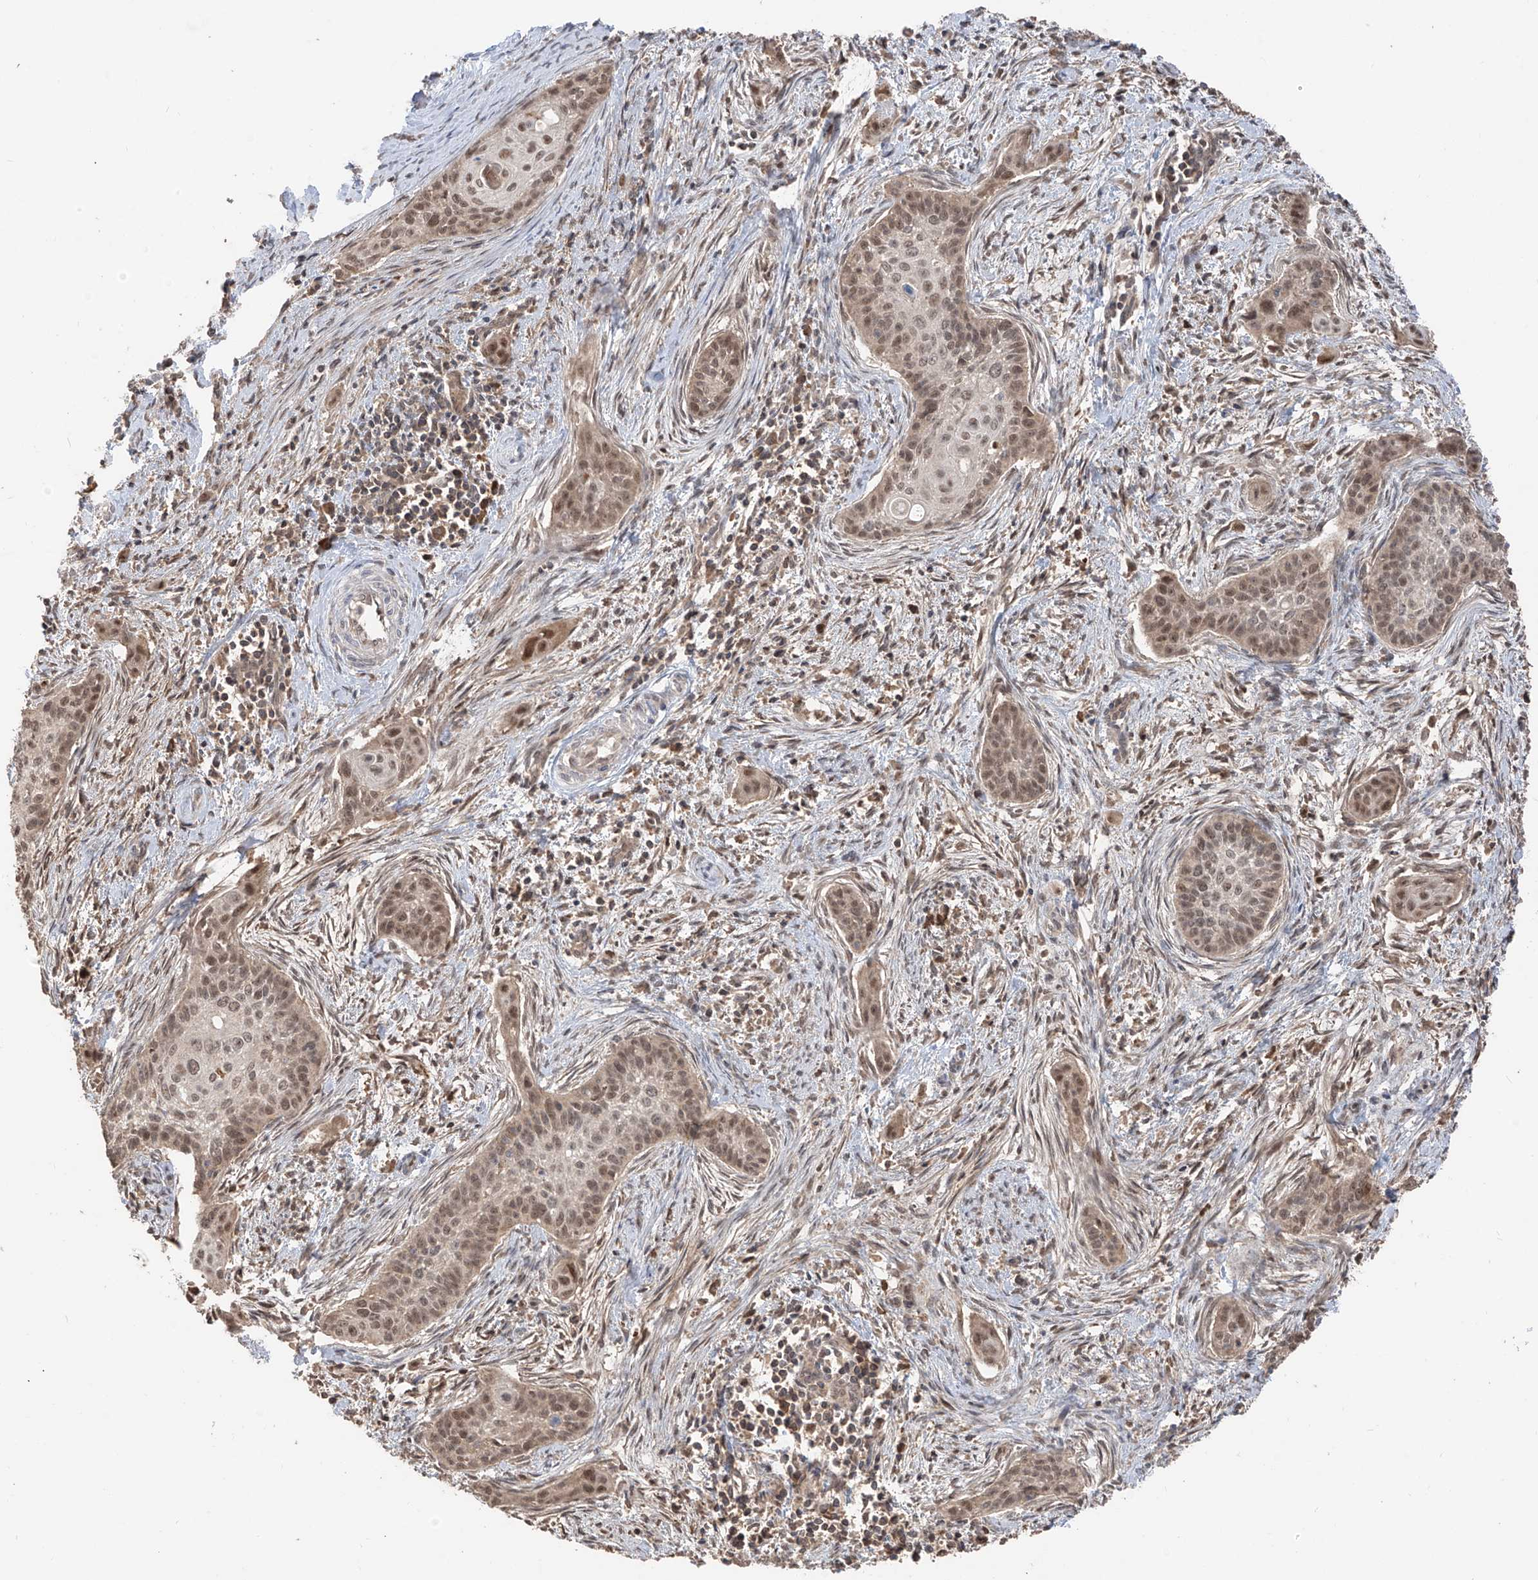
{"staining": {"intensity": "moderate", "quantity": "25%-75%", "location": "nuclear"}, "tissue": "cervical cancer", "cell_type": "Tumor cells", "image_type": "cancer", "snomed": [{"axis": "morphology", "description": "Squamous cell carcinoma, NOS"}, {"axis": "topography", "description": "Cervix"}], "caption": "Tumor cells demonstrate medium levels of moderate nuclear staining in about 25%-75% of cells in human squamous cell carcinoma (cervical).", "gene": "COLGALT2", "patient": {"sex": "female", "age": 33}}